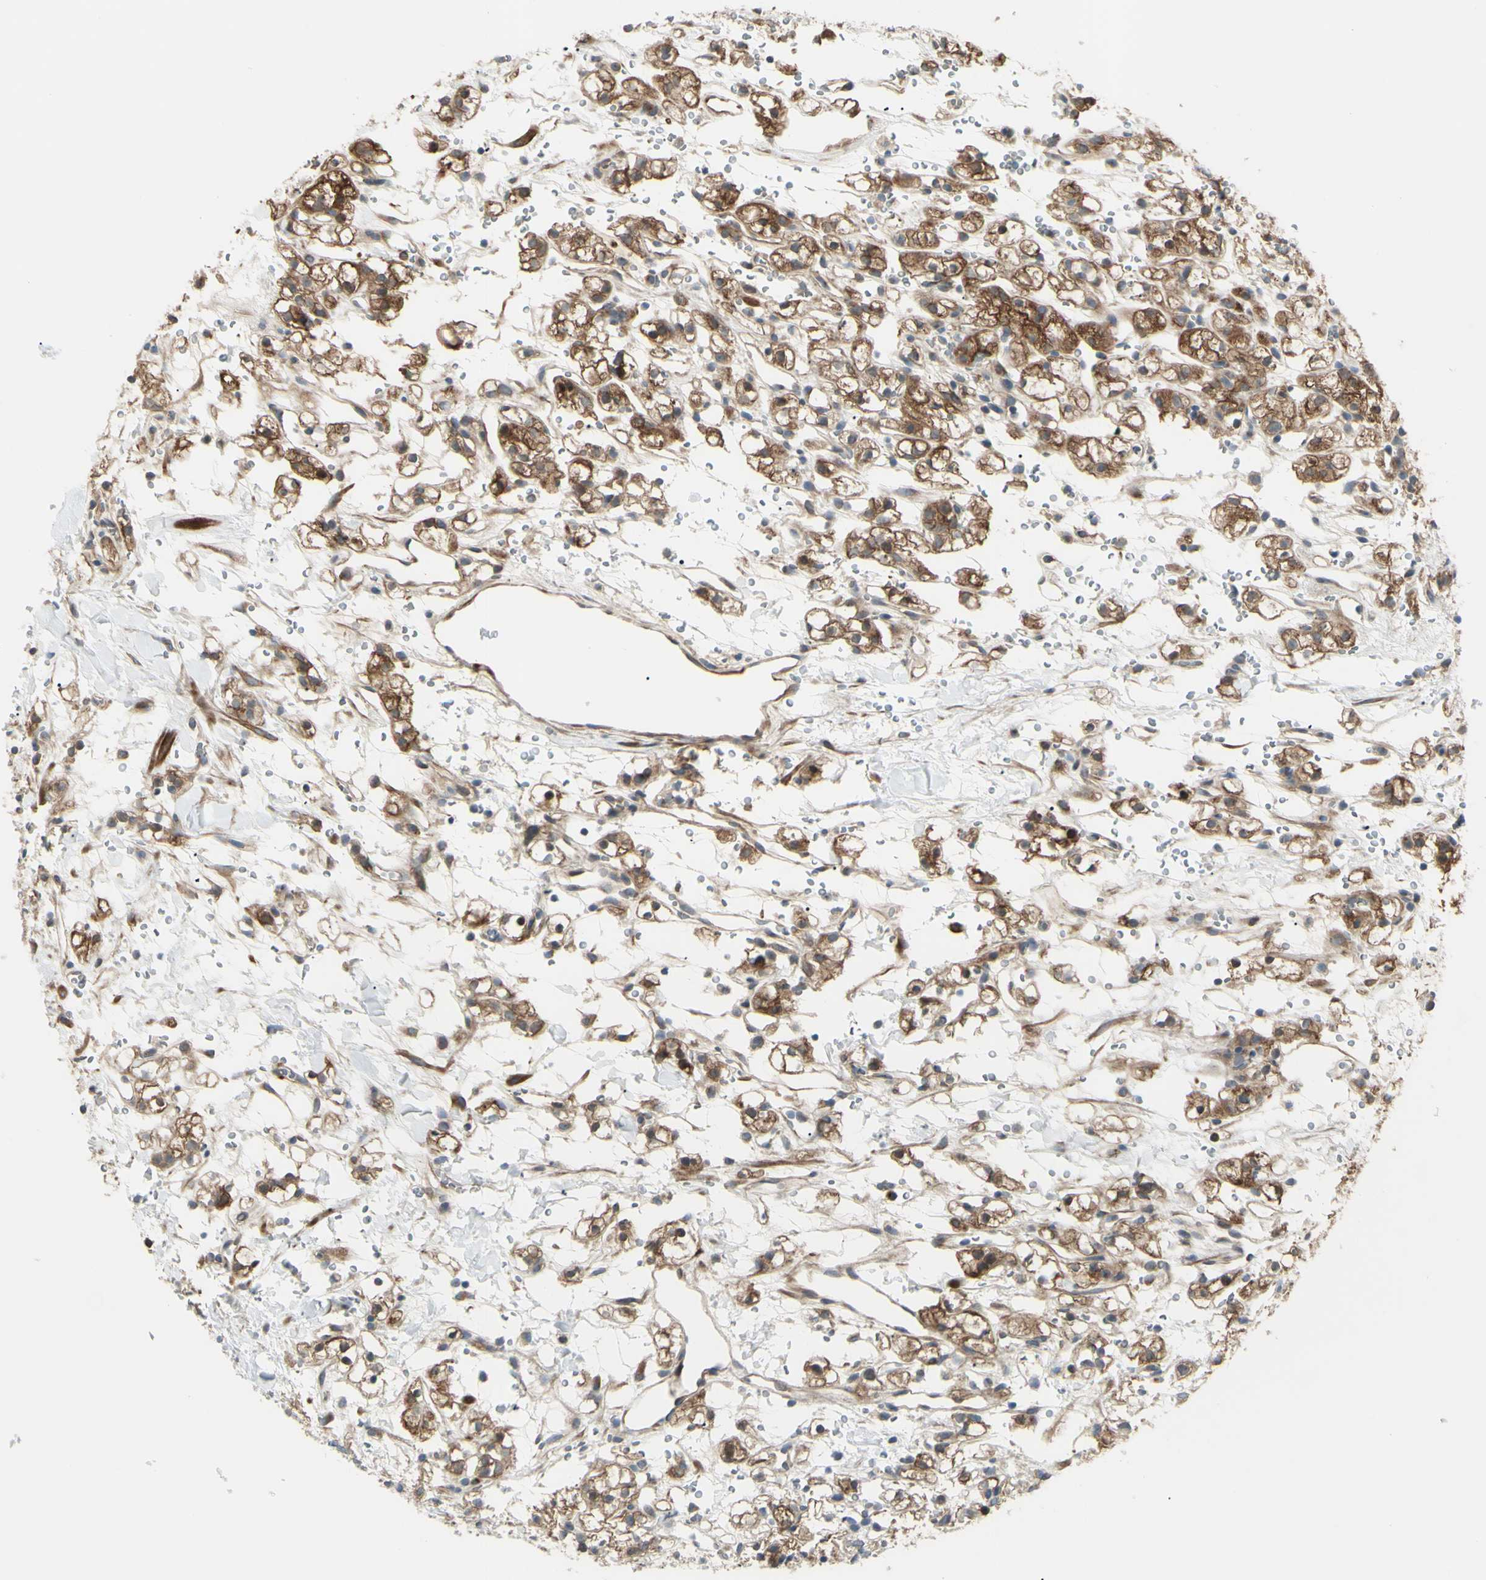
{"staining": {"intensity": "strong", "quantity": ">75%", "location": "cytoplasmic/membranous"}, "tissue": "renal cancer", "cell_type": "Tumor cells", "image_type": "cancer", "snomed": [{"axis": "morphology", "description": "Adenocarcinoma, NOS"}, {"axis": "topography", "description": "Kidney"}], "caption": "IHC photomicrograph of neoplastic tissue: adenocarcinoma (renal) stained using immunohistochemistry (IHC) demonstrates high levels of strong protein expression localized specifically in the cytoplasmic/membranous of tumor cells, appearing as a cytoplasmic/membranous brown color.", "gene": "LRRK1", "patient": {"sex": "male", "age": 61}}